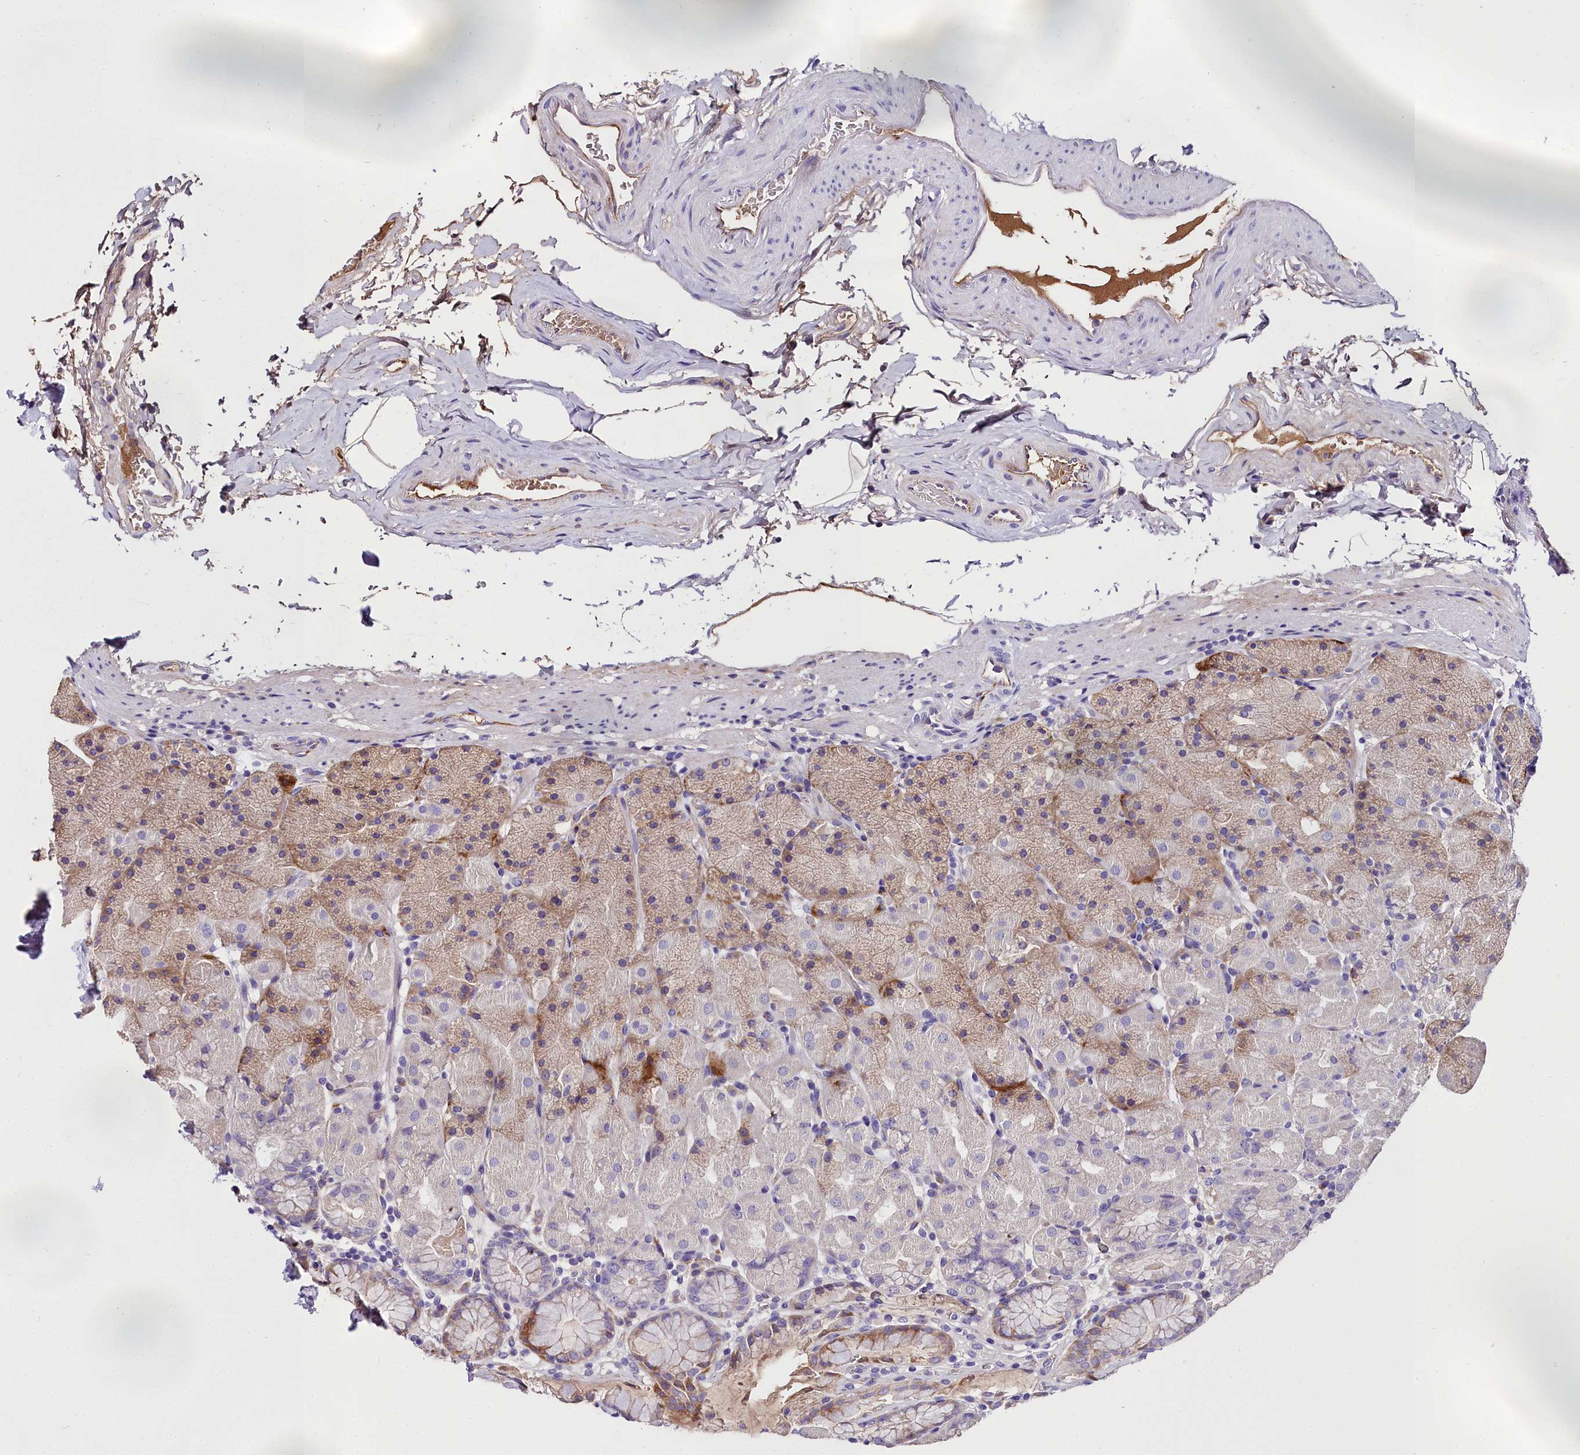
{"staining": {"intensity": "moderate", "quantity": "25%-75%", "location": "cytoplasmic/membranous"}, "tissue": "stomach", "cell_type": "Glandular cells", "image_type": "normal", "snomed": [{"axis": "morphology", "description": "Normal tissue, NOS"}, {"axis": "topography", "description": "Stomach, upper"}, {"axis": "topography", "description": "Stomach, lower"}], "caption": "Protein expression analysis of unremarkable stomach displays moderate cytoplasmic/membranous staining in about 25%-75% of glandular cells. (Brightfield microscopy of DAB IHC at high magnification).", "gene": "MS4A18", "patient": {"sex": "male", "age": 67}}